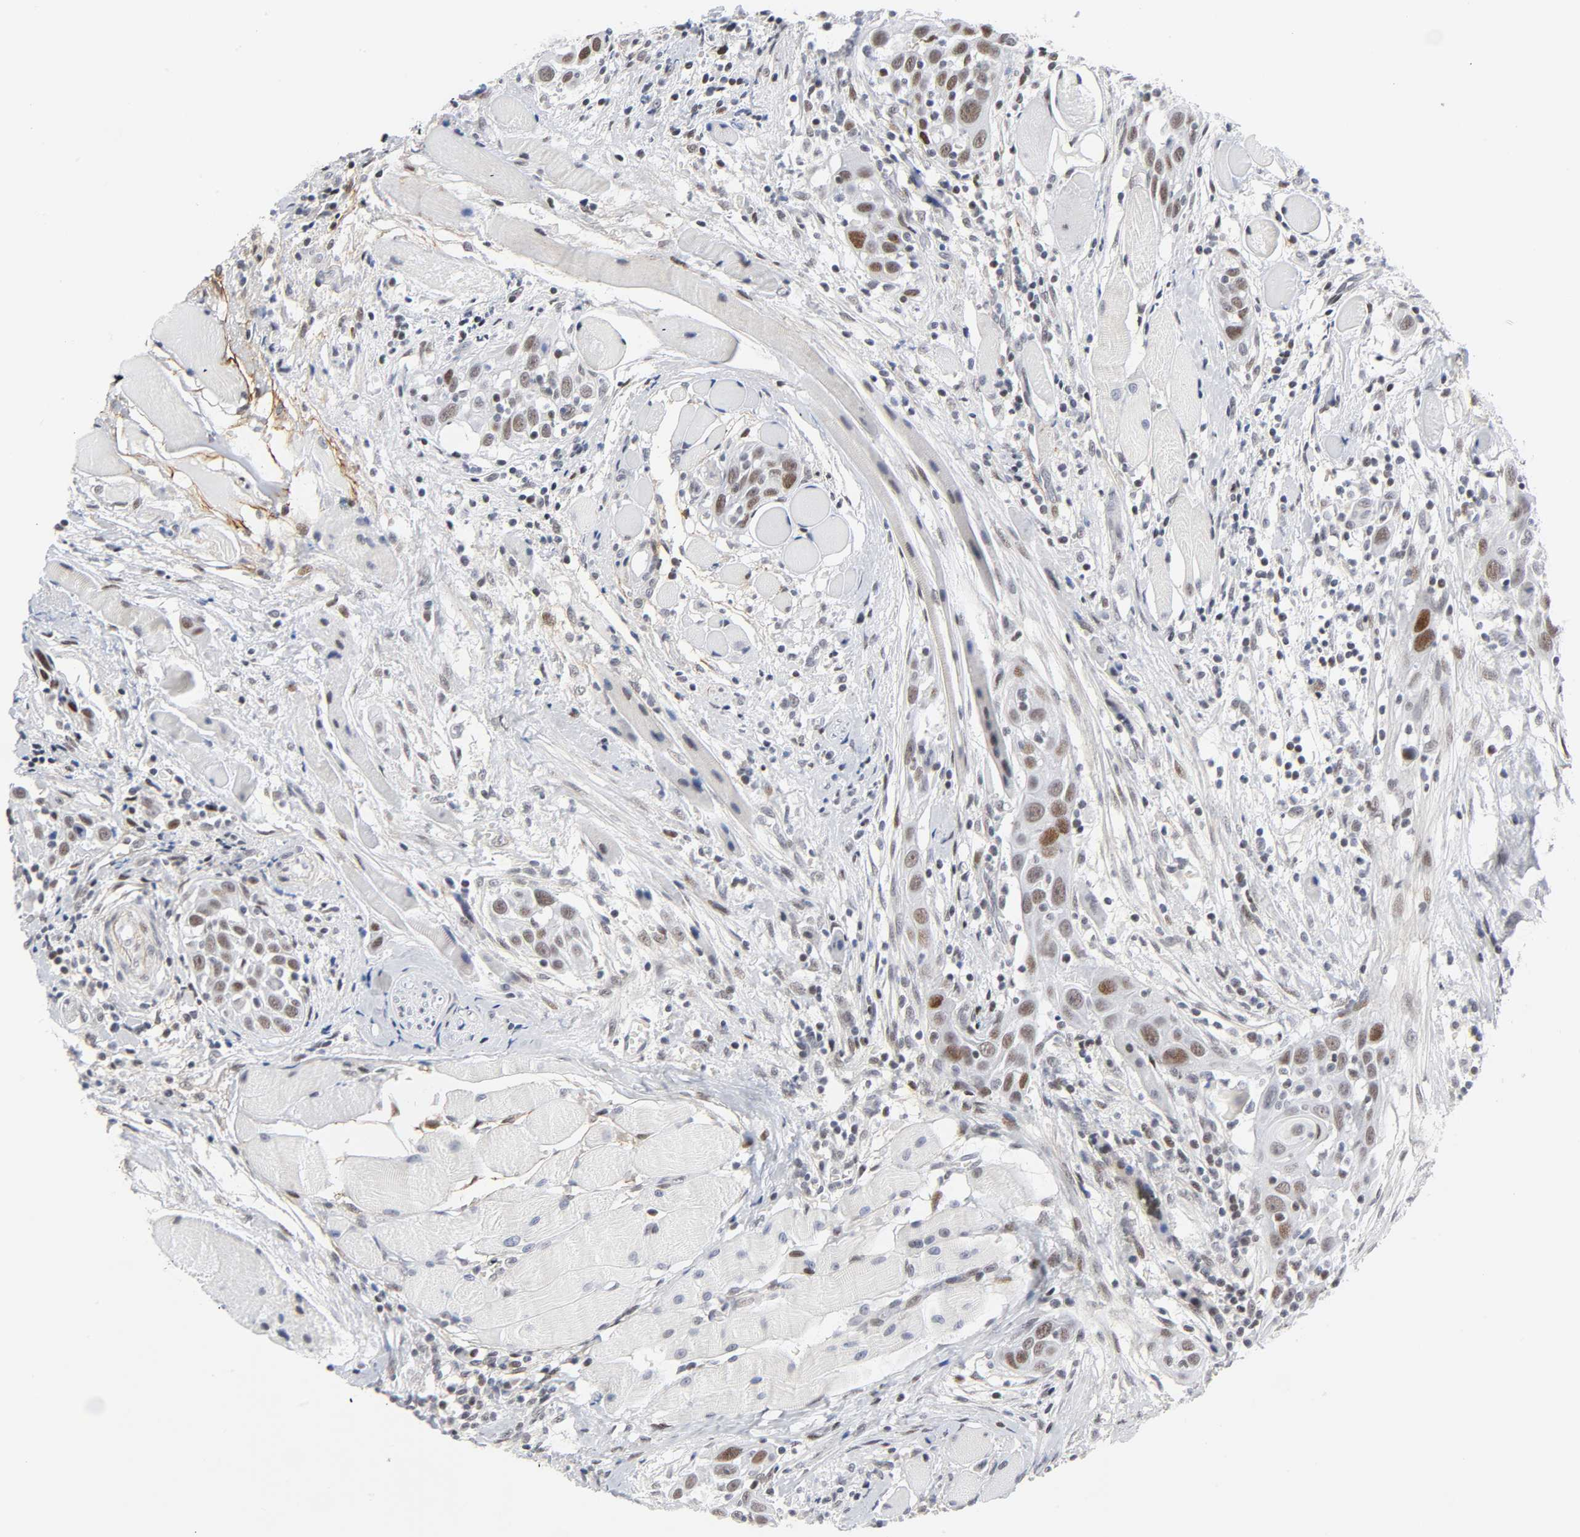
{"staining": {"intensity": "moderate", "quantity": "25%-75%", "location": "nuclear"}, "tissue": "head and neck cancer", "cell_type": "Tumor cells", "image_type": "cancer", "snomed": [{"axis": "morphology", "description": "Squamous cell carcinoma, NOS"}, {"axis": "topography", "description": "Oral tissue"}, {"axis": "topography", "description": "Head-Neck"}], "caption": "Immunohistochemical staining of head and neck cancer shows medium levels of moderate nuclear protein staining in about 25%-75% of tumor cells.", "gene": "DIDO1", "patient": {"sex": "female", "age": 50}}